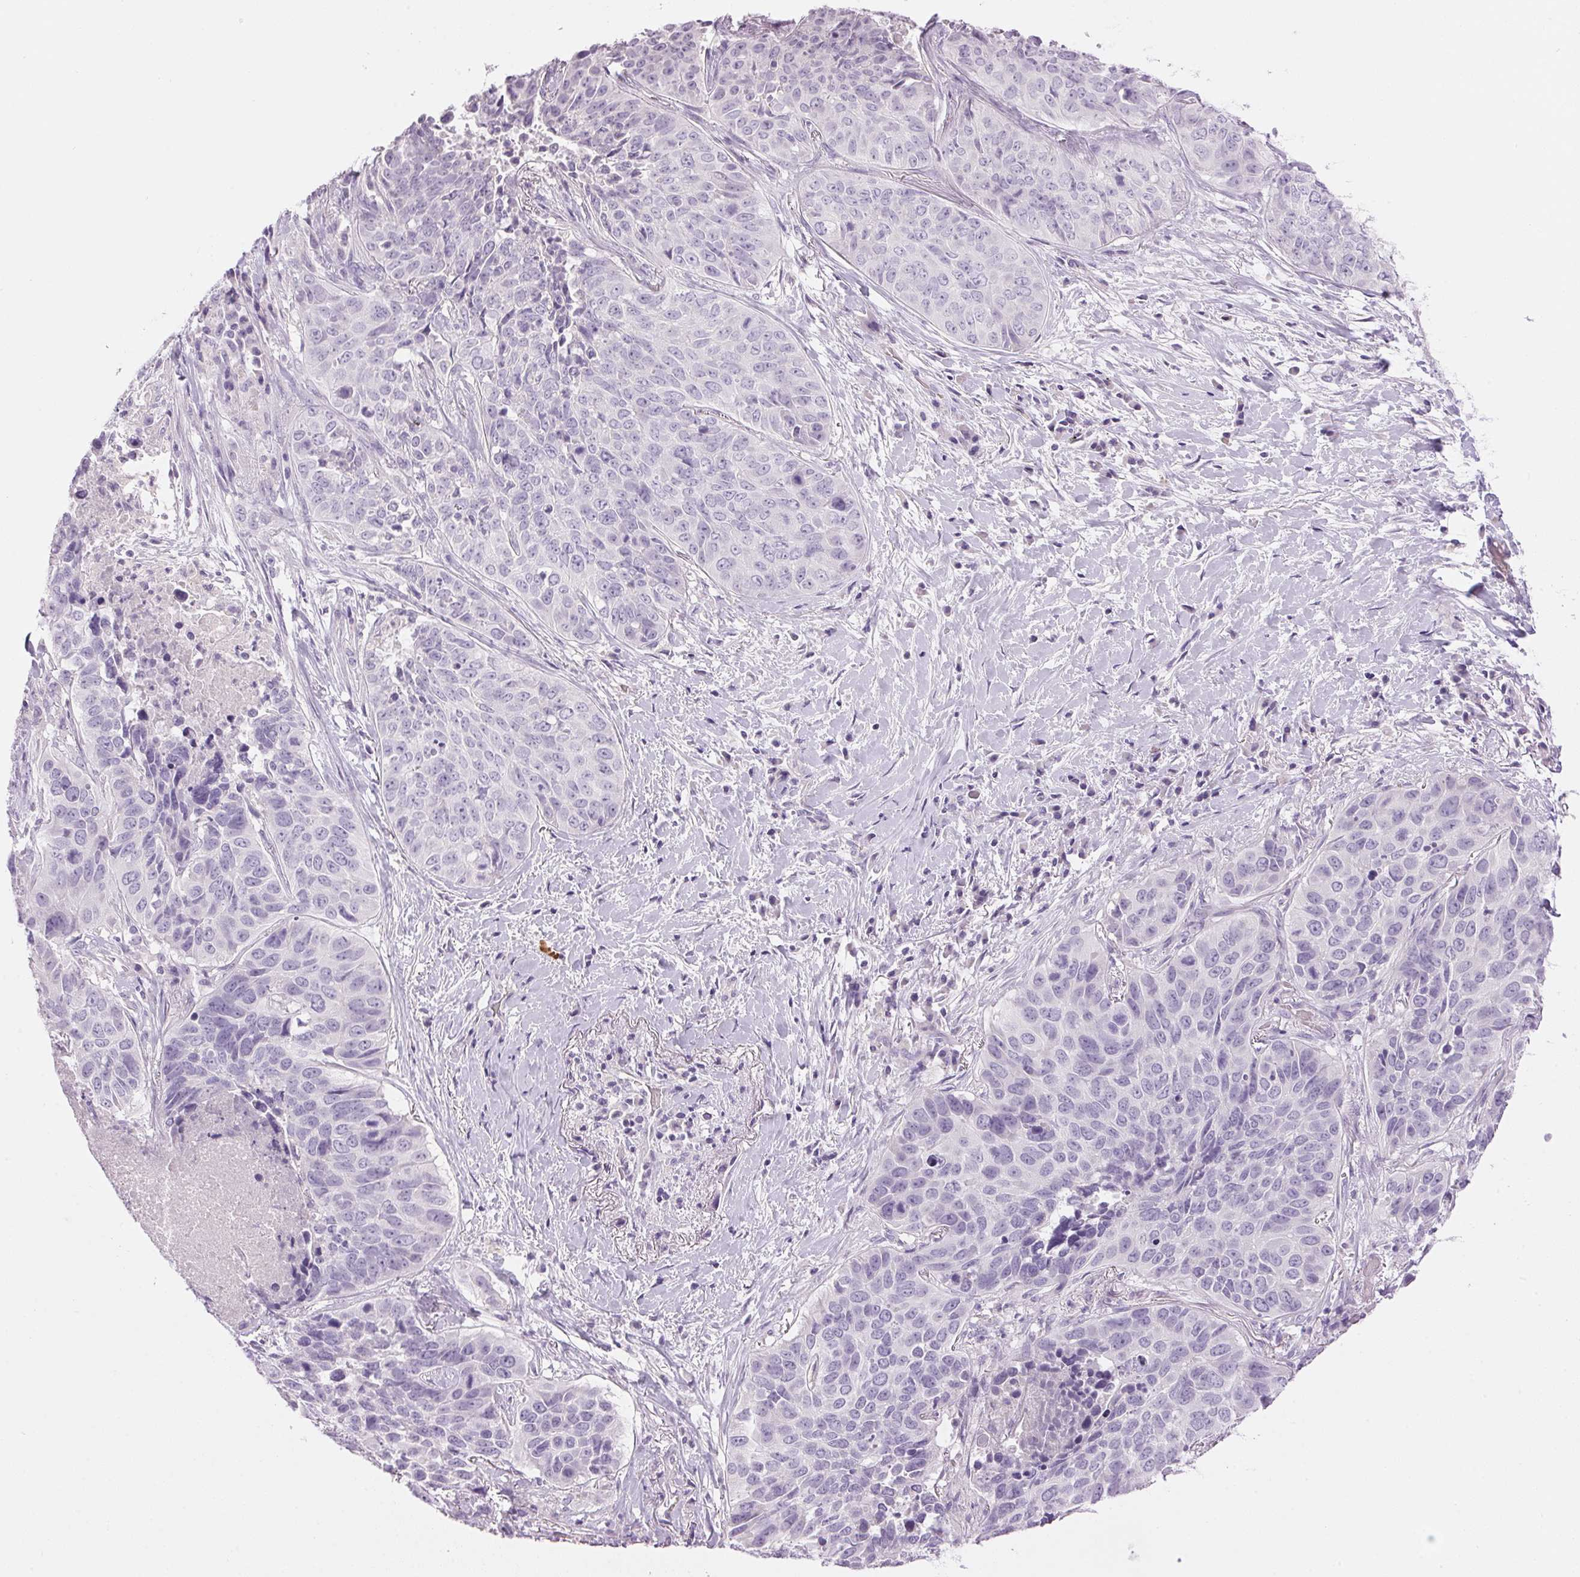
{"staining": {"intensity": "negative", "quantity": "none", "location": "none"}, "tissue": "lung cancer", "cell_type": "Tumor cells", "image_type": "cancer", "snomed": [{"axis": "morphology", "description": "Normal tissue, NOS"}, {"axis": "morphology", "description": "Squamous cell carcinoma, NOS"}, {"axis": "topography", "description": "Bronchus"}, {"axis": "topography", "description": "Lung"}], "caption": "Human squamous cell carcinoma (lung) stained for a protein using IHC demonstrates no staining in tumor cells.", "gene": "HSD17B2", "patient": {"sex": "male", "age": 64}}